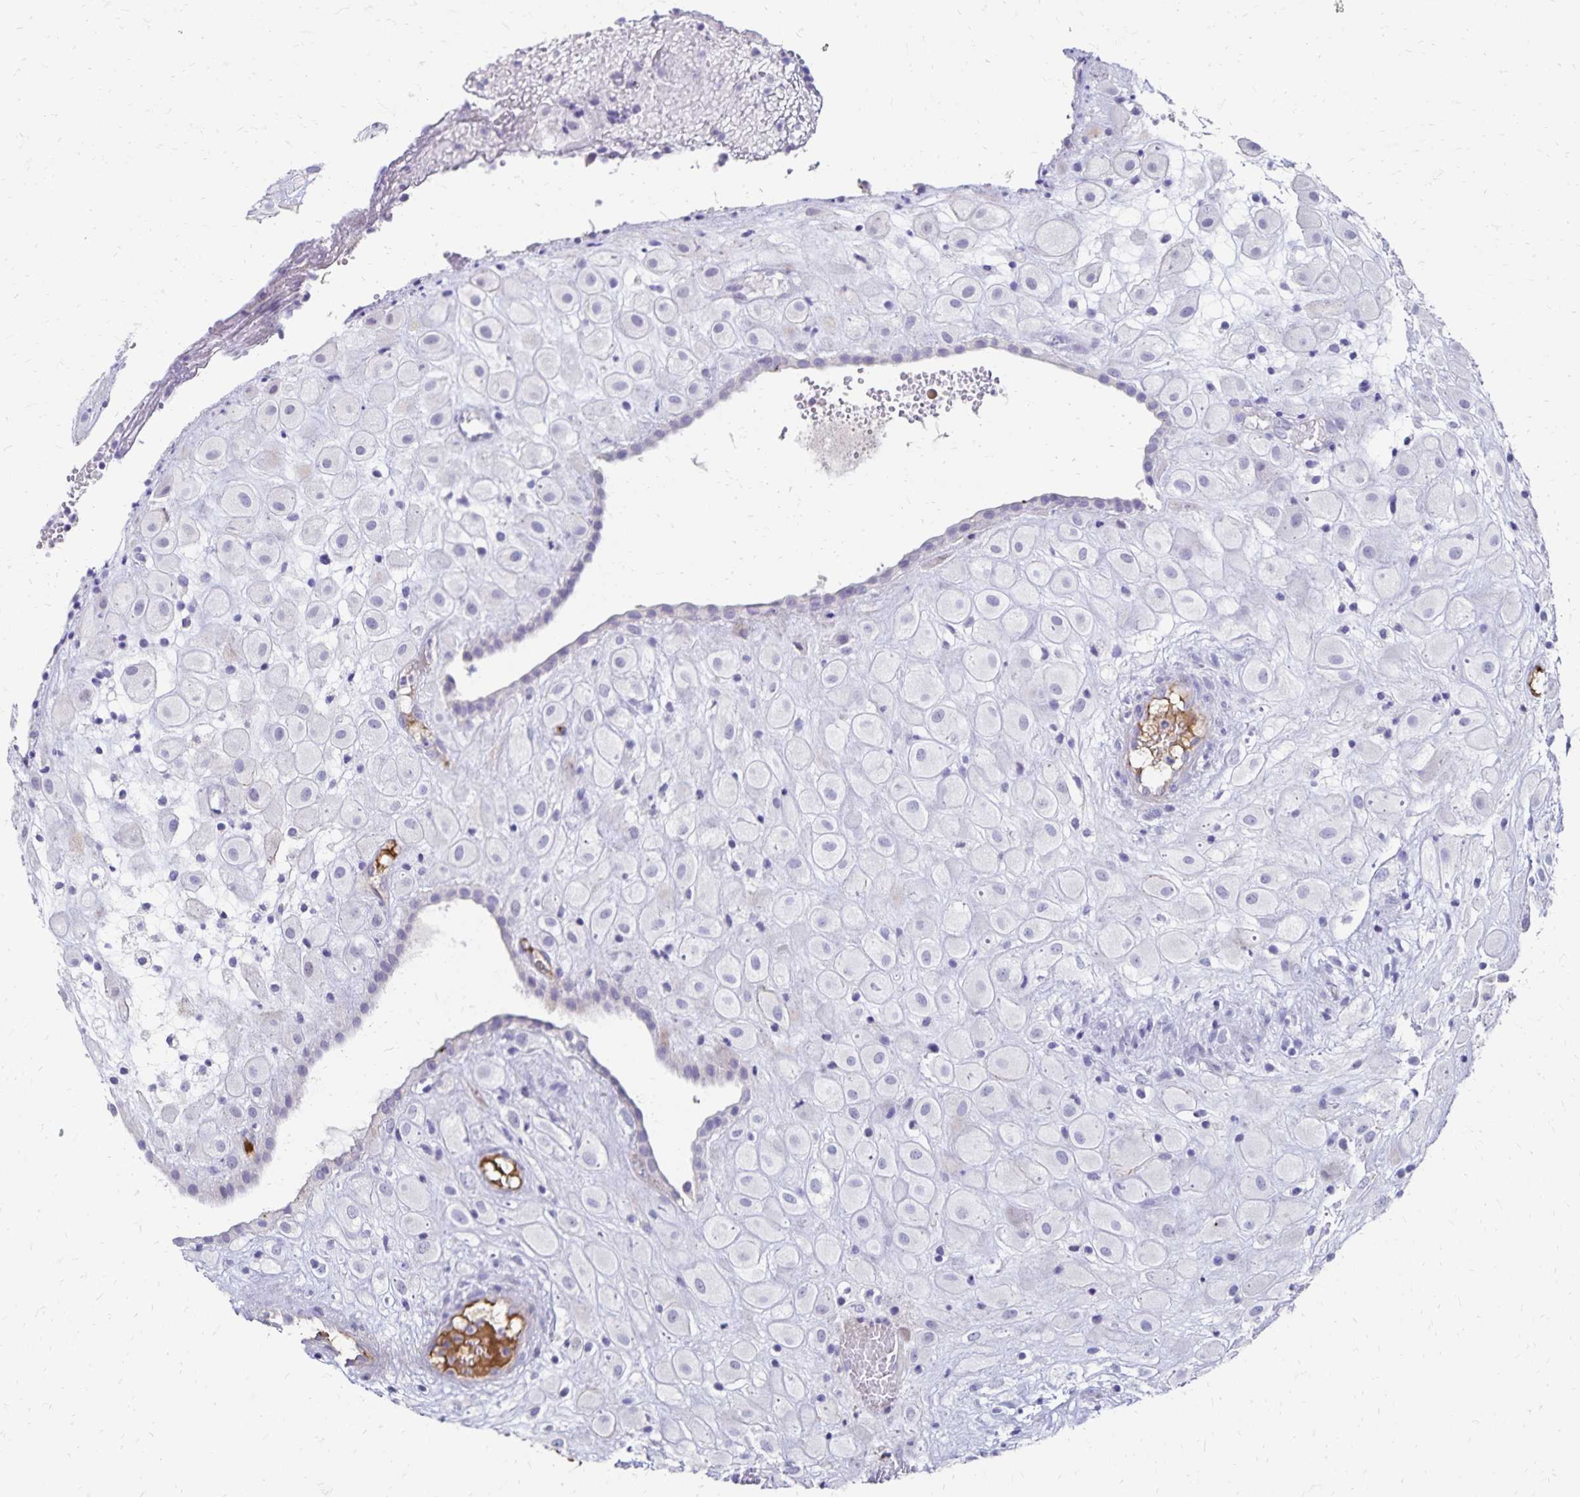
{"staining": {"intensity": "negative", "quantity": "none", "location": "none"}, "tissue": "placenta", "cell_type": "Decidual cells", "image_type": "normal", "snomed": [{"axis": "morphology", "description": "Normal tissue, NOS"}, {"axis": "topography", "description": "Placenta"}], "caption": "Unremarkable placenta was stained to show a protein in brown. There is no significant positivity in decidual cells.", "gene": "NECAP1", "patient": {"sex": "female", "age": 24}}